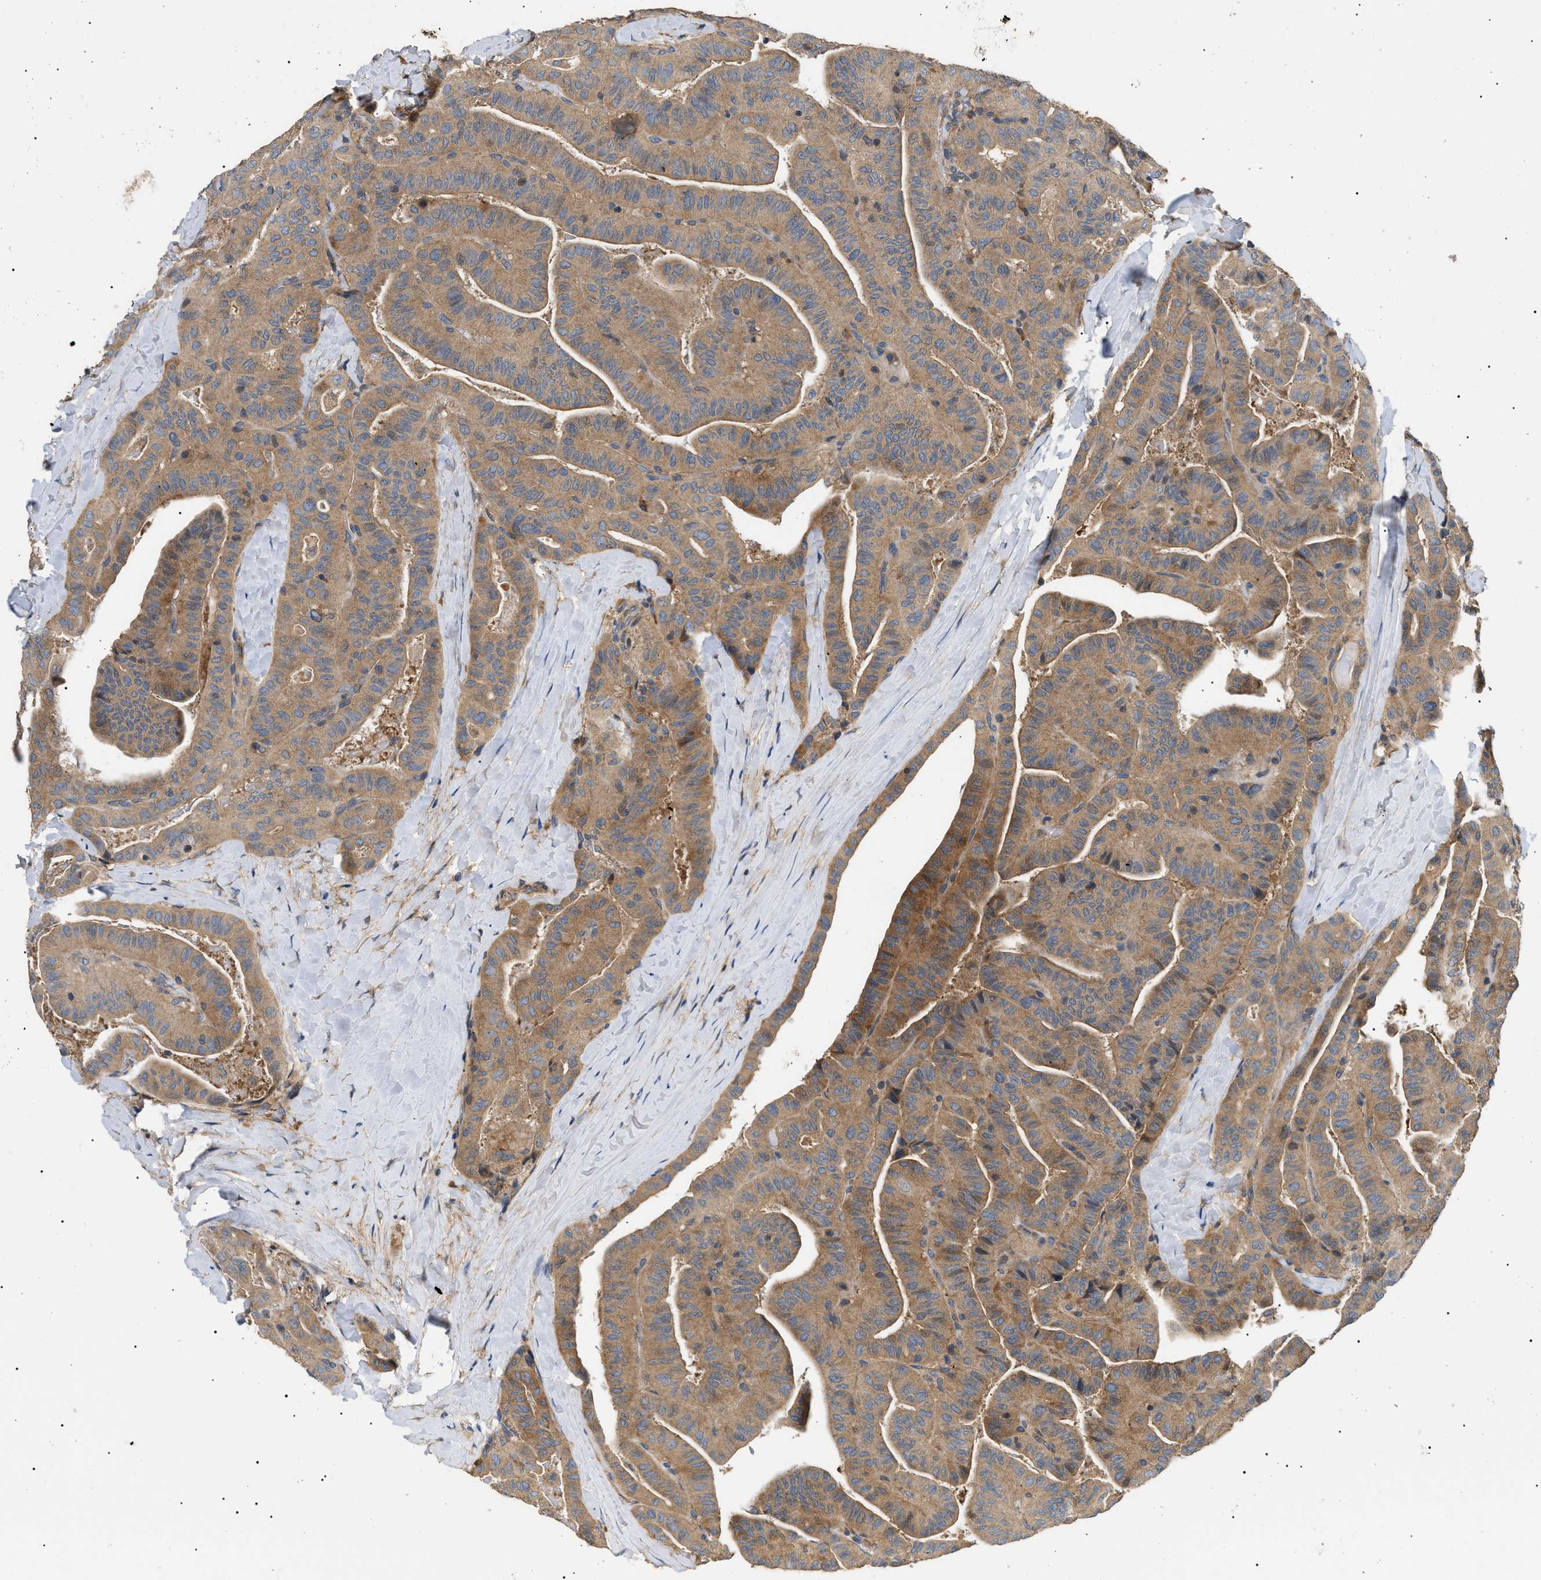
{"staining": {"intensity": "moderate", "quantity": ">75%", "location": "cytoplasmic/membranous"}, "tissue": "thyroid cancer", "cell_type": "Tumor cells", "image_type": "cancer", "snomed": [{"axis": "morphology", "description": "Papillary adenocarcinoma, NOS"}, {"axis": "topography", "description": "Thyroid gland"}], "caption": "Protein expression analysis of thyroid papillary adenocarcinoma reveals moderate cytoplasmic/membranous staining in approximately >75% of tumor cells. (DAB (3,3'-diaminobenzidine) = brown stain, brightfield microscopy at high magnification).", "gene": "PPM1B", "patient": {"sex": "male", "age": 77}}